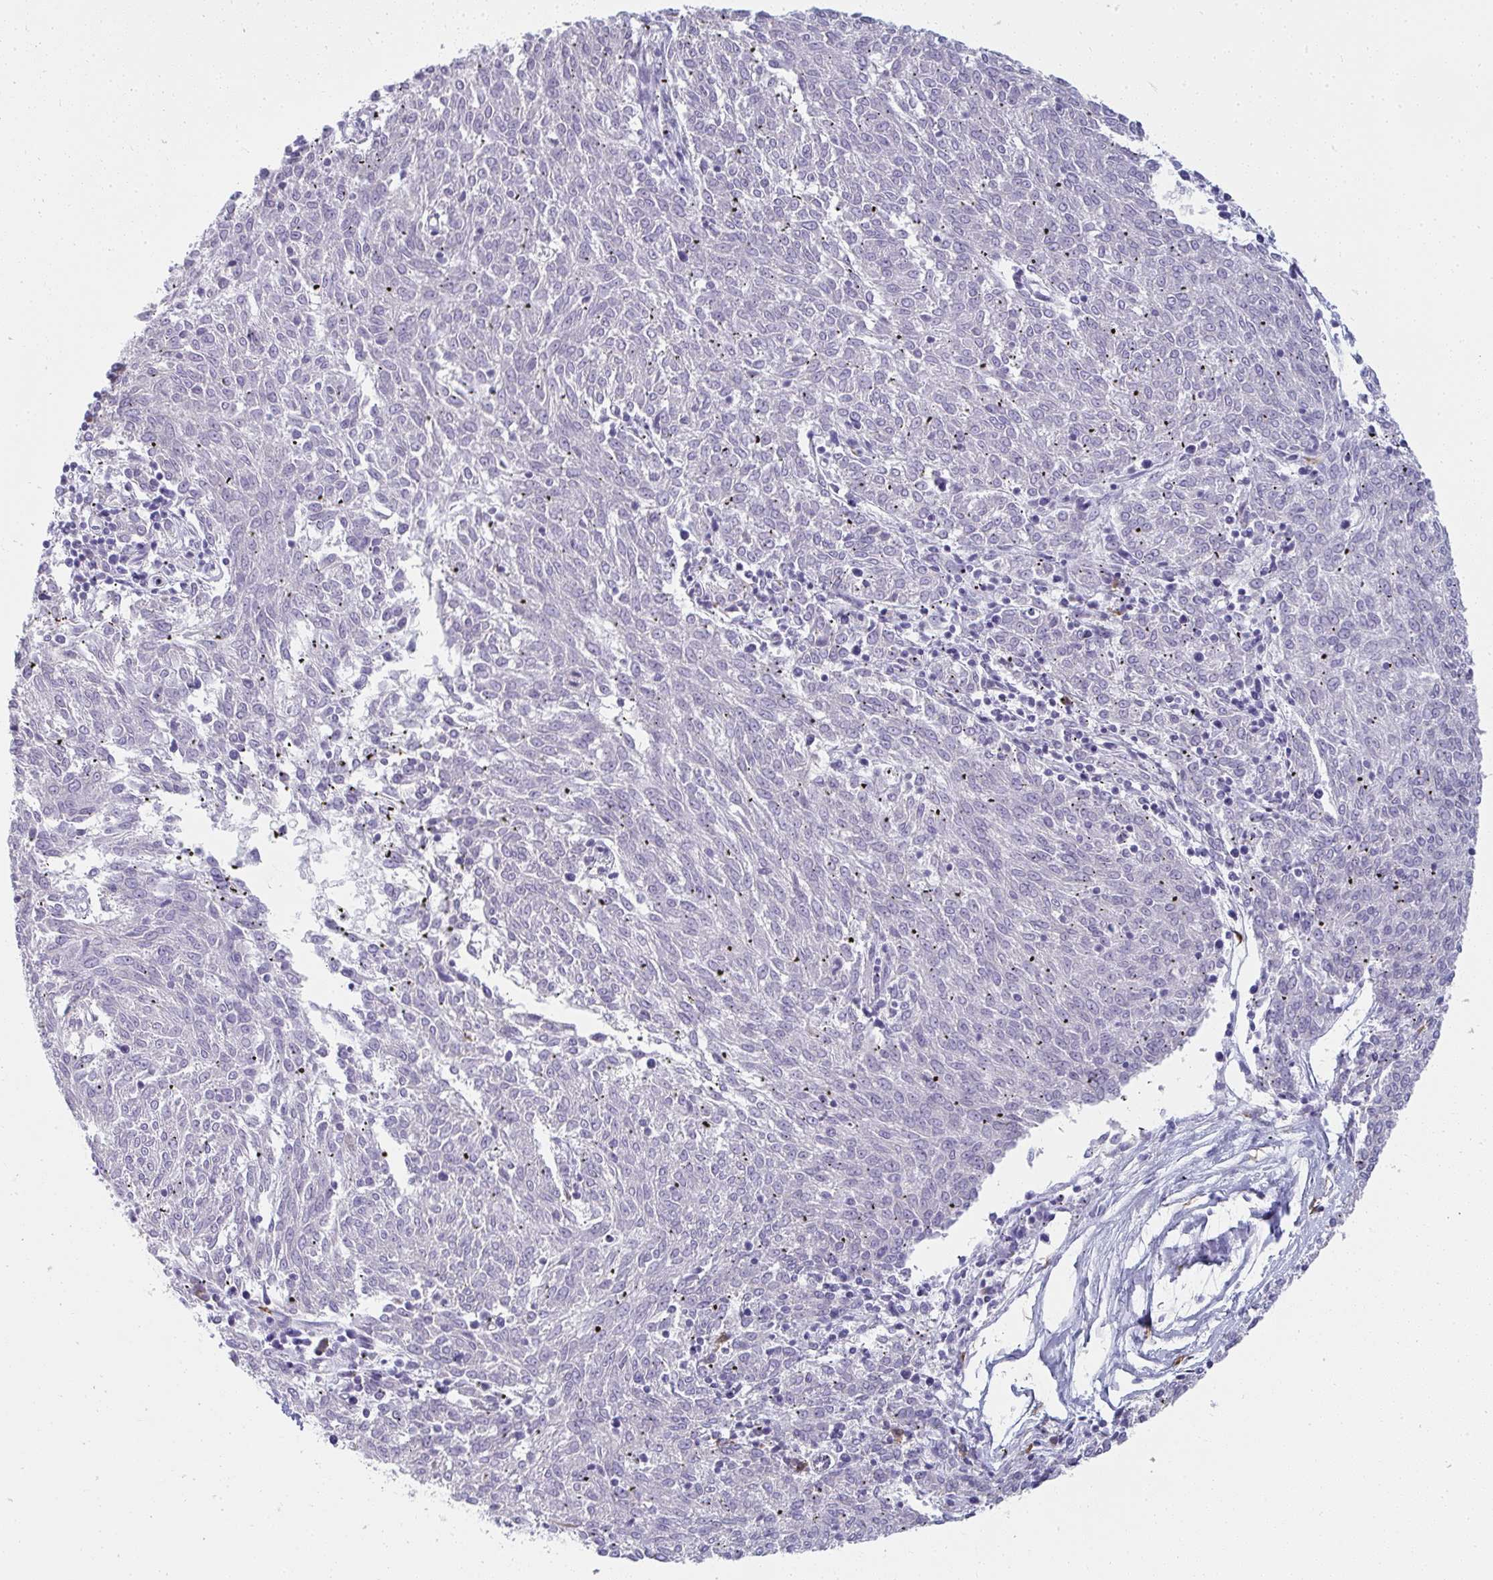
{"staining": {"intensity": "negative", "quantity": "none", "location": "none"}, "tissue": "melanoma", "cell_type": "Tumor cells", "image_type": "cancer", "snomed": [{"axis": "morphology", "description": "Malignant melanoma, NOS"}, {"axis": "topography", "description": "Skin"}], "caption": "Immunohistochemistry of melanoma displays no staining in tumor cells.", "gene": "SHROOM1", "patient": {"sex": "female", "age": 72}}